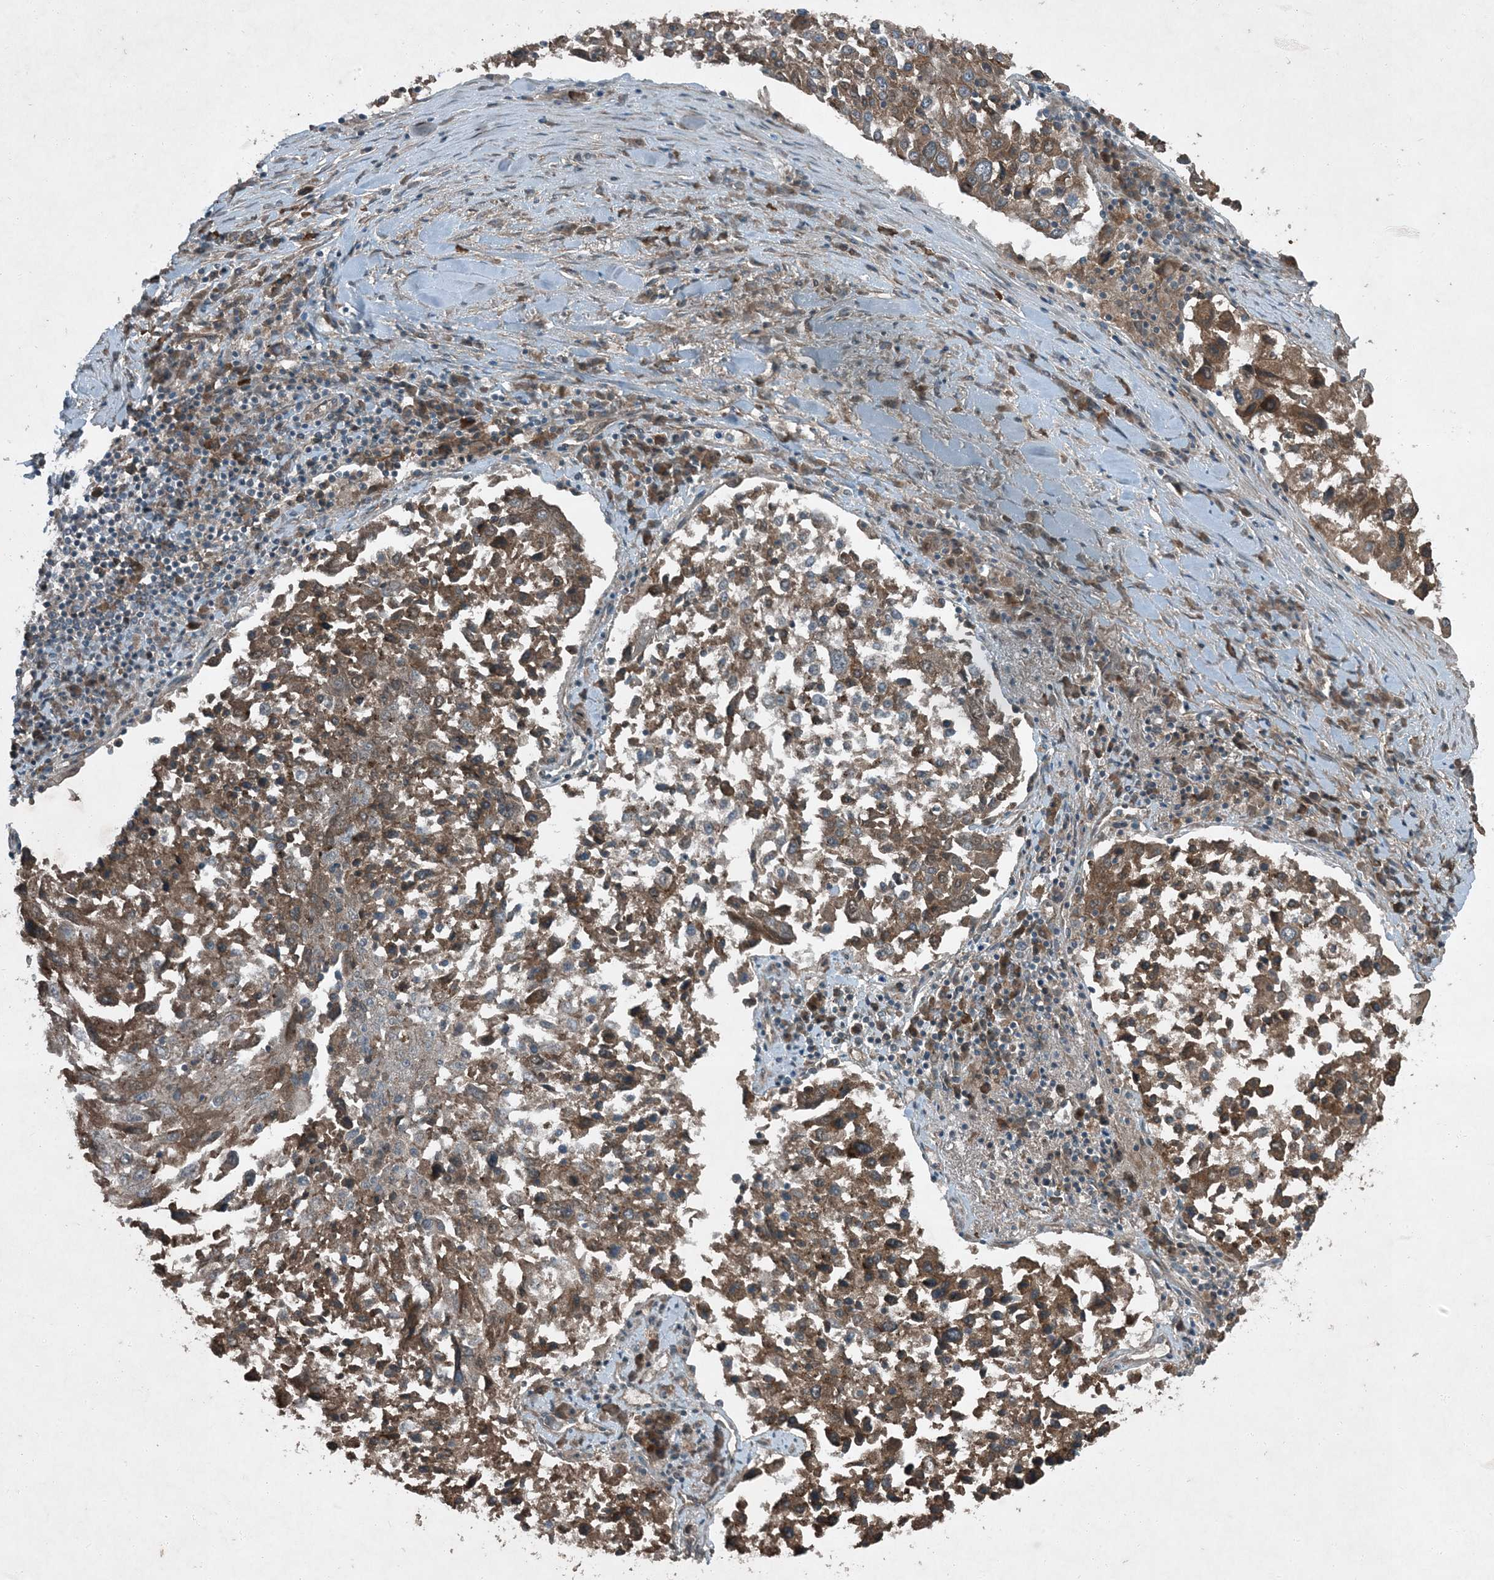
{"staining": {"intensity": "moderate", "quantity": ">75%", "location": "cytoplasmic/membranous"}, "tissue": "lung cancer", "cell_type": "Tumor cells", "image_type": "cancer", "snomed": [{"axis": "morphology", "description": "Squamous cell carcinoma, NOS"}, {"axis": "topography", "description": "Lung"}], "caption": "Protein expression analysis of human lung cancer (squamous cell carcinoma) reveals moderate cytoplasmic/membranous positivity in about >75% of tumor cells.", "gene": "MDN1", "patient": {"sex": "male", "age": 65}}